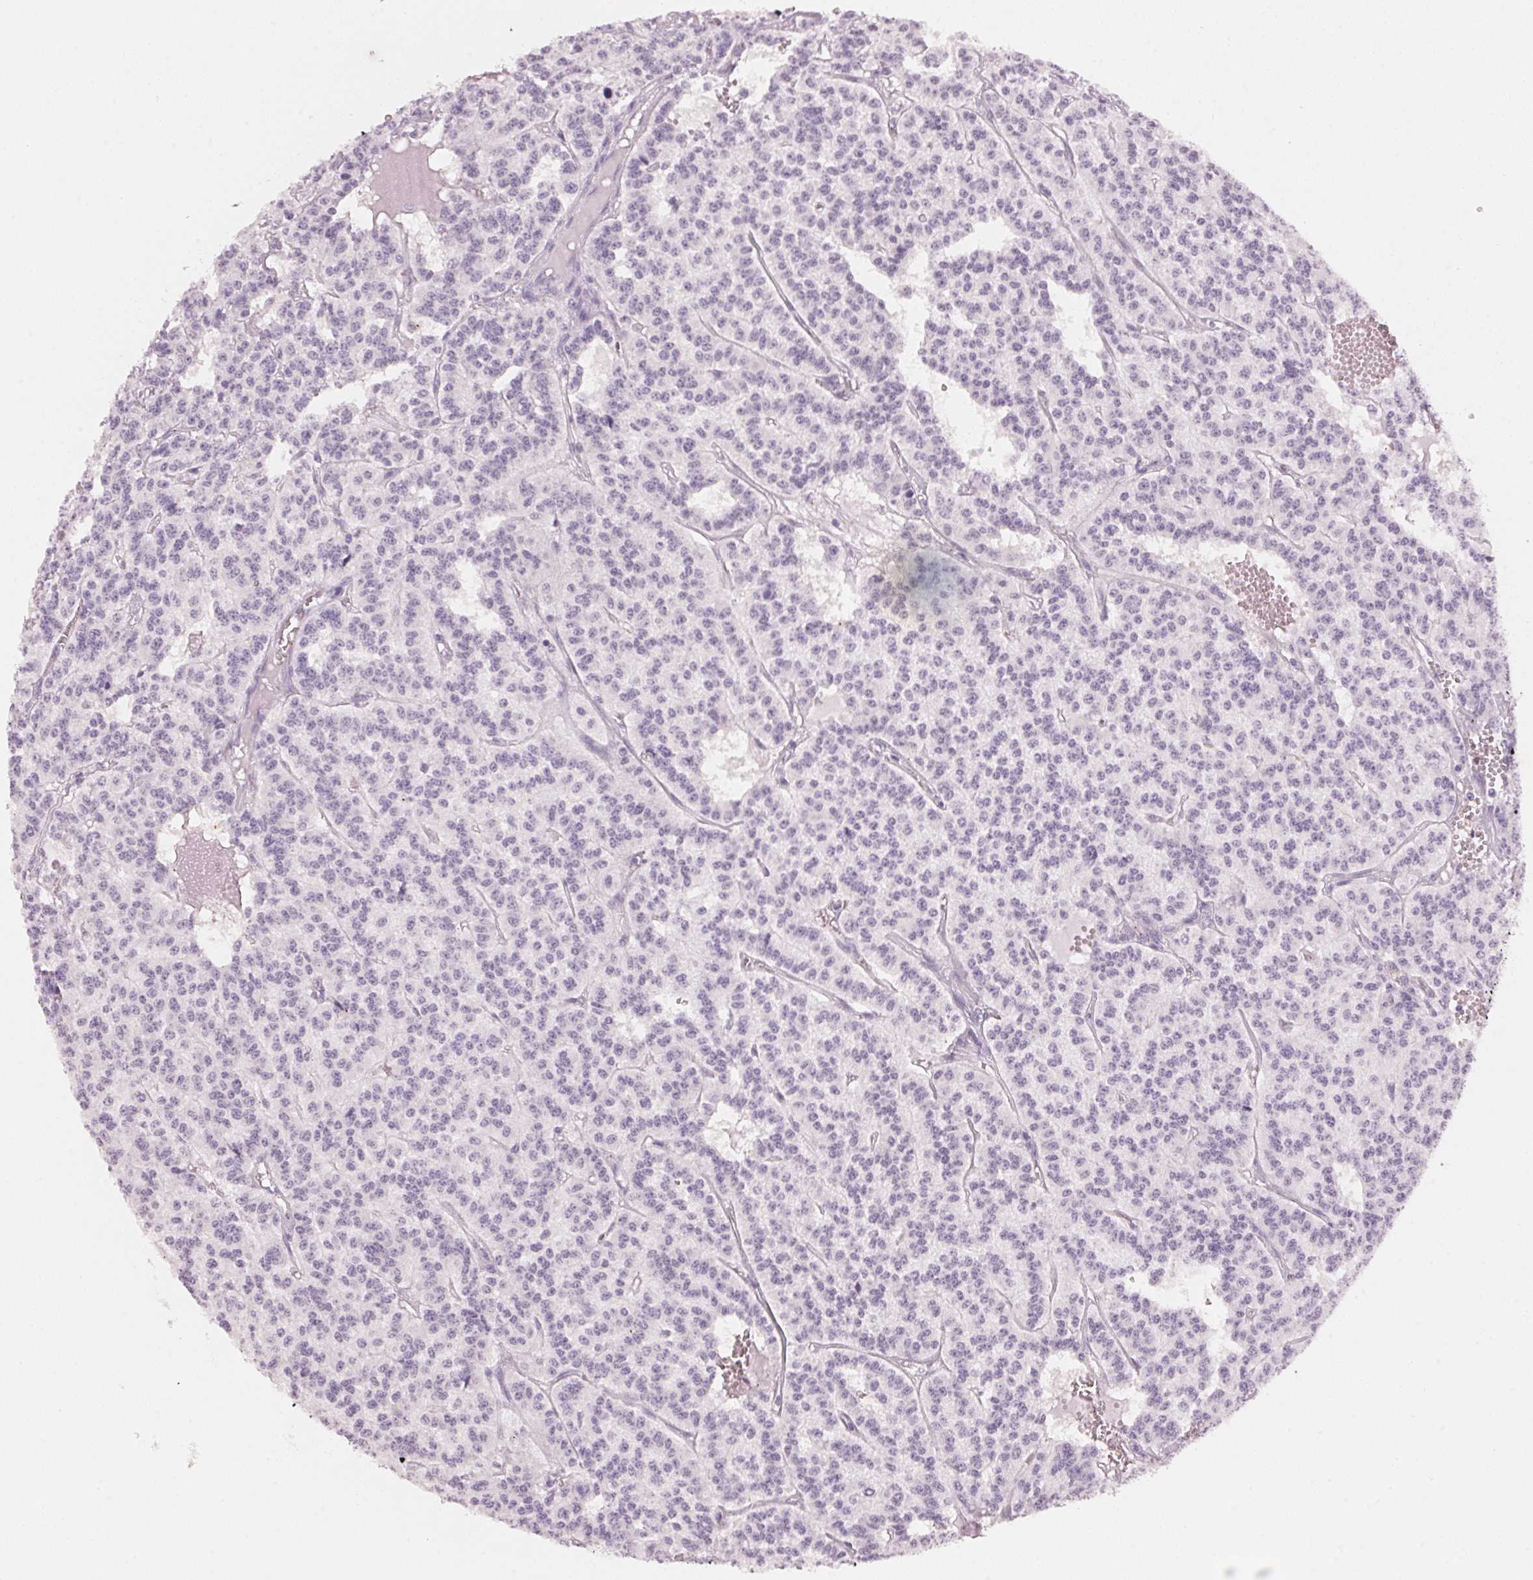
{"staining": {"intensity": "negative", "quantity": "none", "location": "none"}, "tissue": "carcinoid", "cell_type": "Tumor cells", "image_type": "cancer", "snomed": [{"axis": "morphology", "description": "Carcinoid, malignant, NOS"}, {"axis": "topography", "description": "Lung"}], "caption": "High power microscopy image of an immunohistochemistry image of carcinoid, revealing no significant expression in tumor cells.", "gene": "HOXB13", "patient": {"sex": "female", "age": 71}}